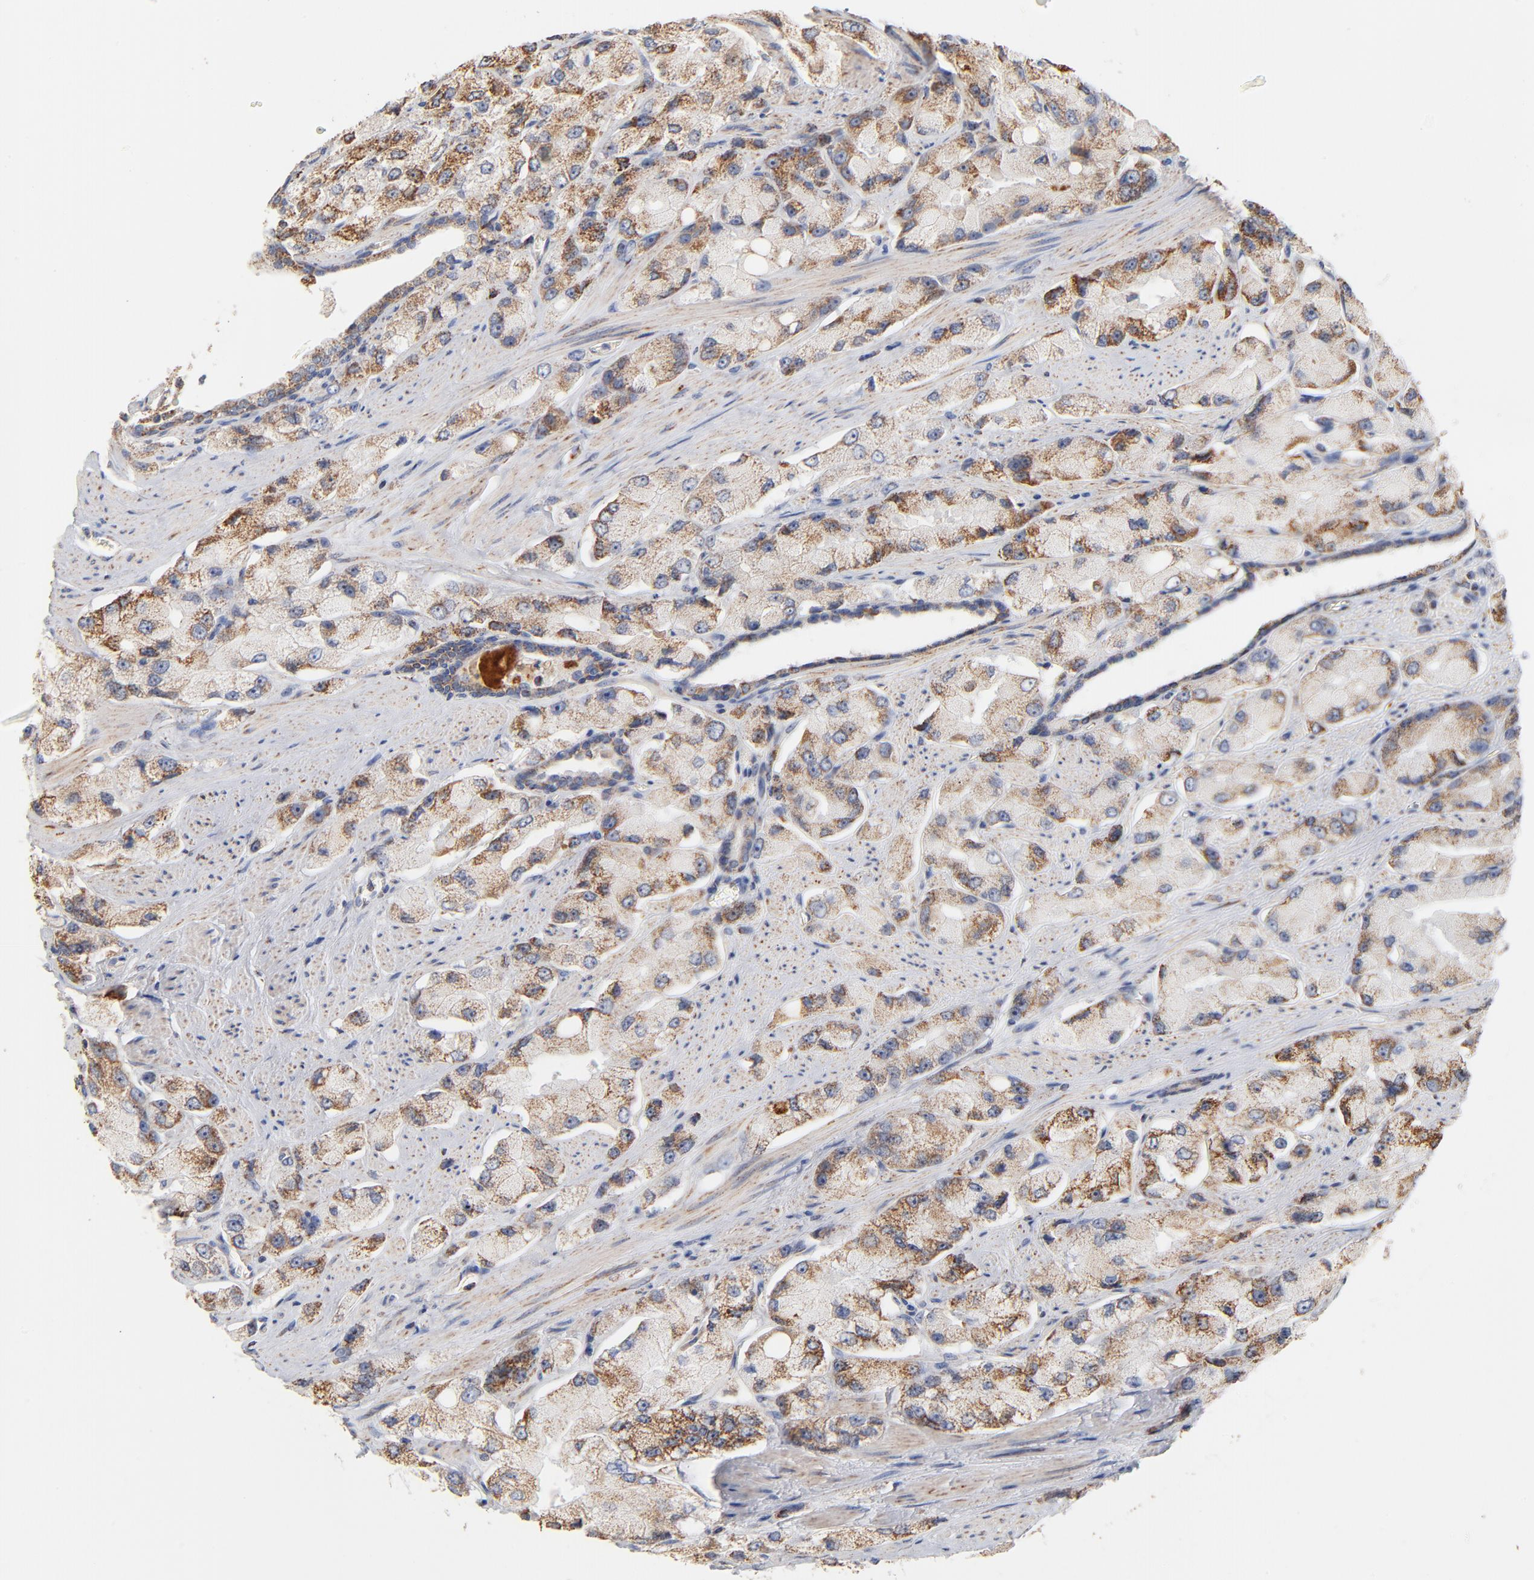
{"staining": {"intensity": "moderate", "quantity": ">75%", "location": "cytoplasmic/membranous"}, "tissue": "prostate cancer", "cell_type": "Tumor cells", "image_type": "cancer", "snomed": [{"axis": "morphology", "description": "Adenocarcinoma, High grade"}, {"axis": "topography", "description": "Prostate"}], "caption": "Immunohistochemical staining of human high-grade adenocarcinoma (prostate) exhibits medium levels of moderate cytoplasmic/membranous protein expression in about >75% of tumor cells.", "gene": "UQCRC1", "patient": {"sex": "male", "age": 58}}